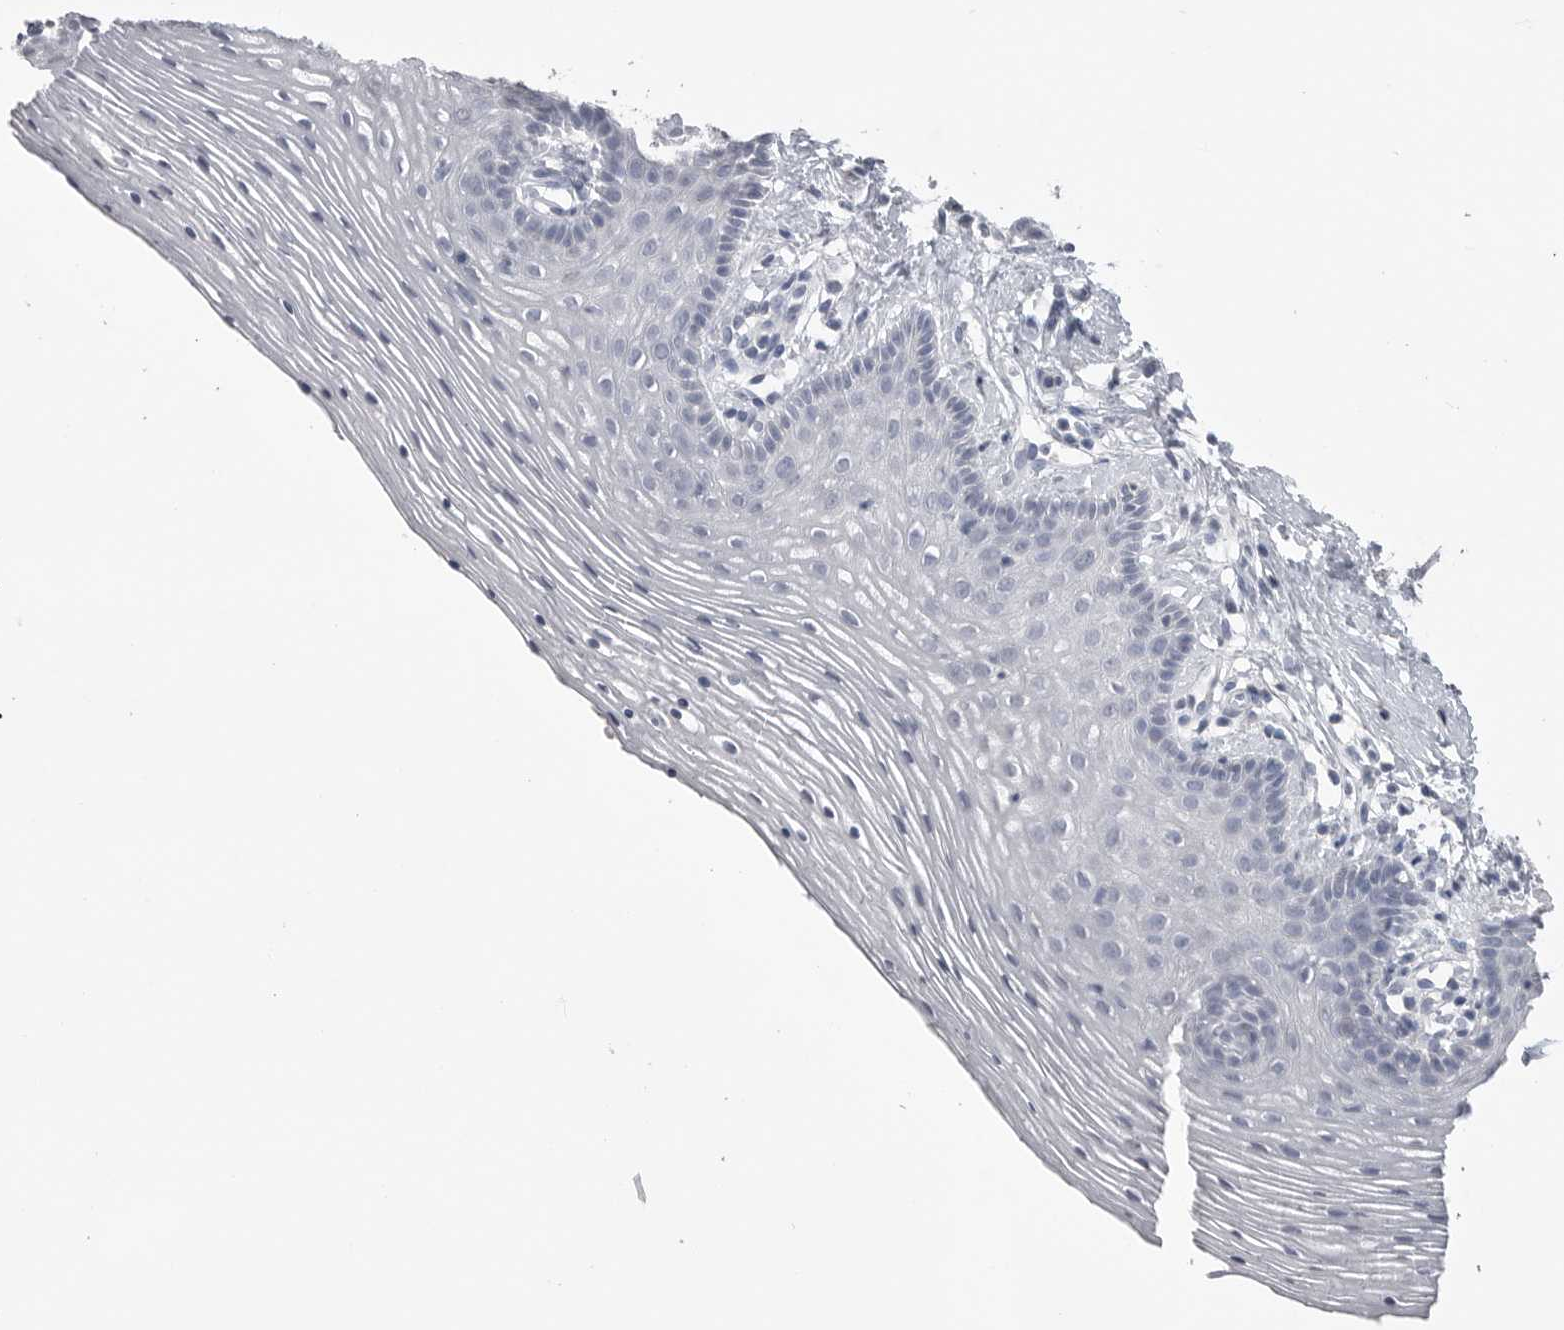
{"staining": {"intensity": "negative", "quantity": "none", "location": "none"}, "tissue": "vagina", "cell_type": "Squamous epithelial cells", "image_type": "normal", "snomed": [{"axis": "morphology", "description": "Normal tissue, NOS"}, {"axis": "topography", "description": "Vagina"}], "caption": "Micrograph shows no significant protein staining in squamous epithelial cells of normal vagina.", "gene": "ICAM5", "patient": {"sex": "female", "age": 32}}